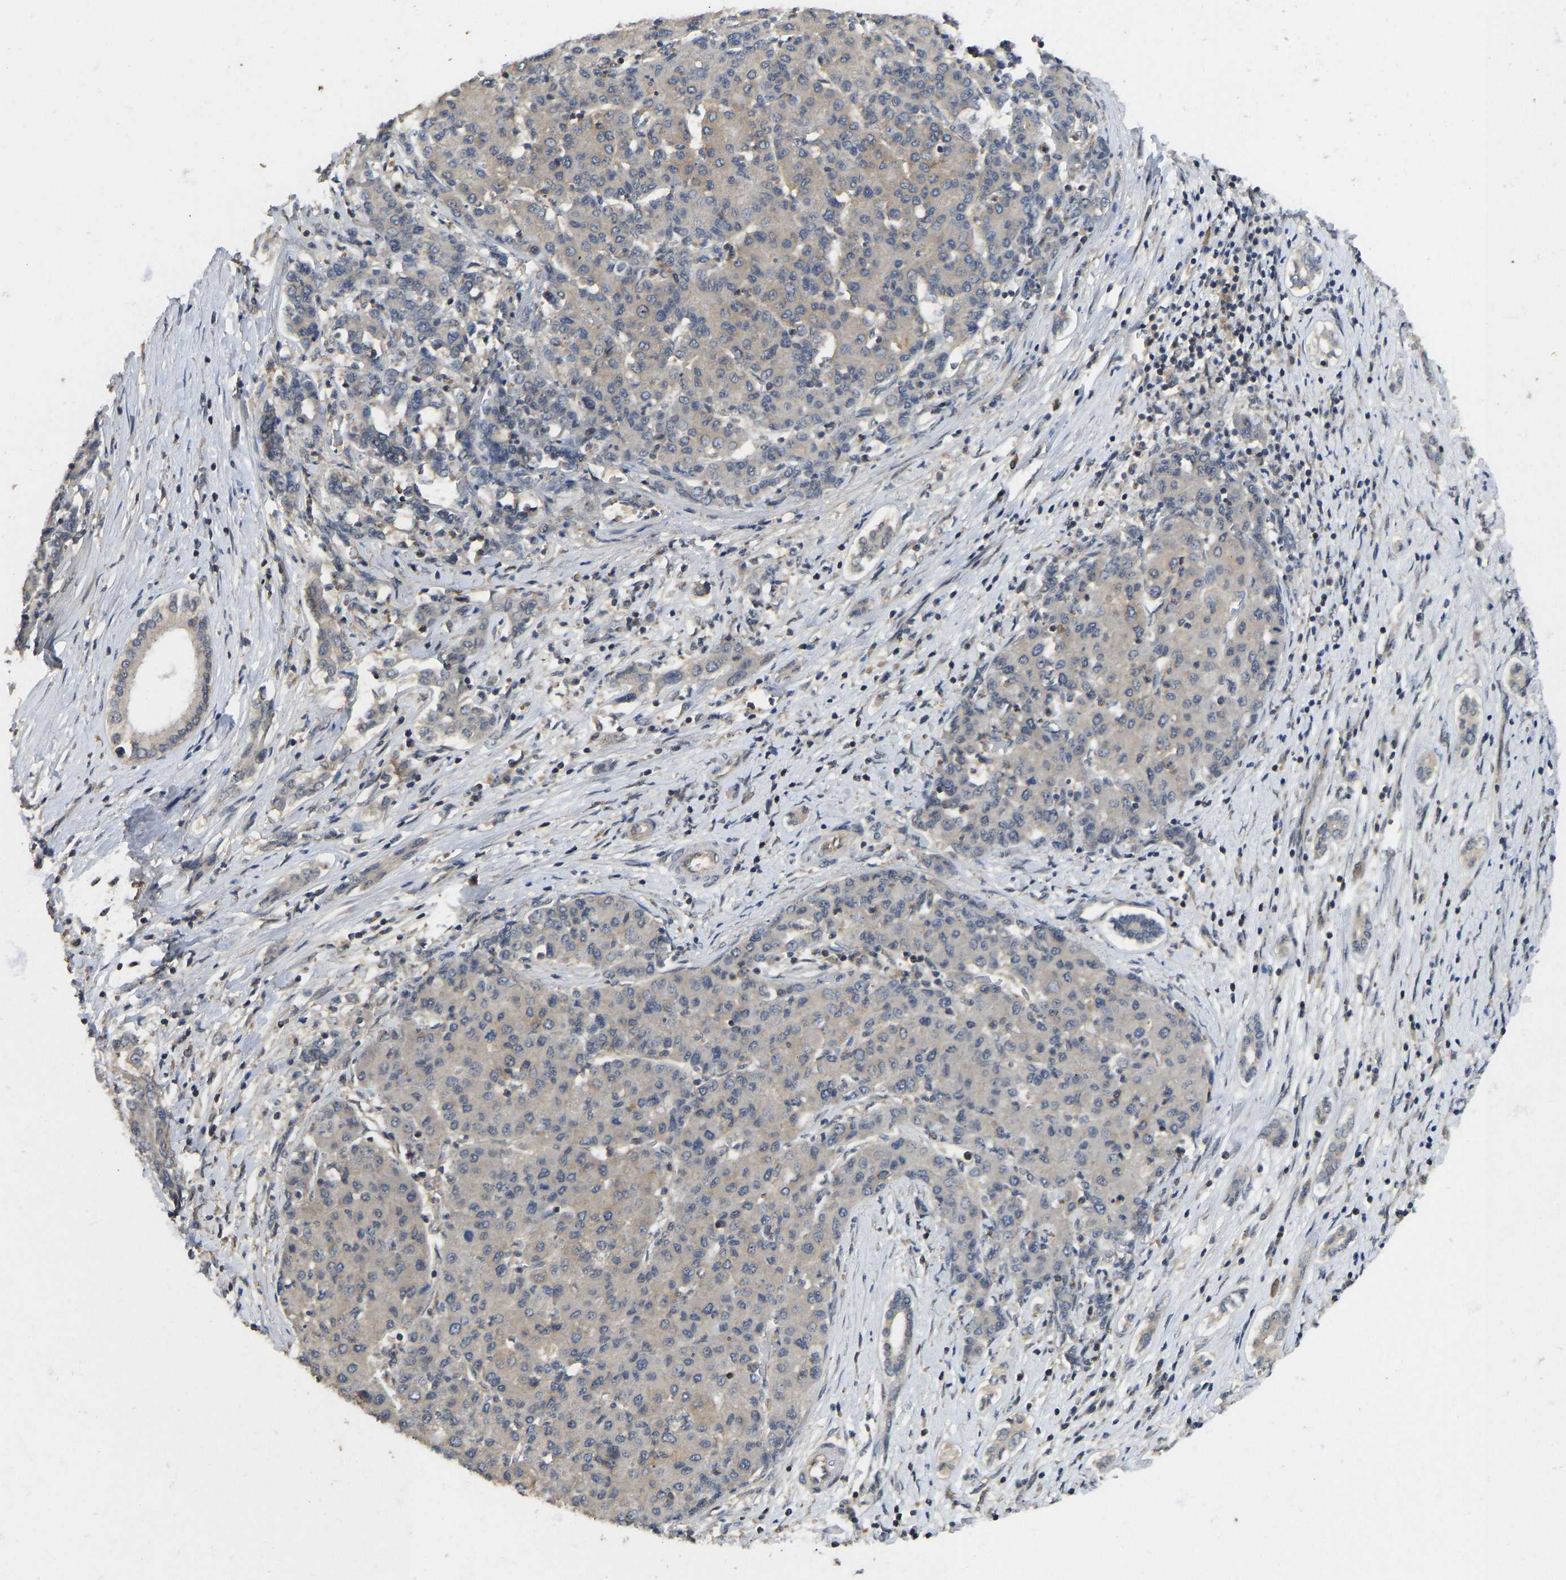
{"staining": {"intensity": "weak", "quantity": "<25%", "location": "cytoplasmic/membranous"}, "tissue": "liver cancer", "cell_type": "Tumor cells", "image_type": "cancer", "snomed": [{"axis": "morphology", "description": "Carcinoma, Hepatocellular, NOS"}, {"axis": "topography", "description": "Liver"}], "caption": "Liver hepatocellular carcinoma was stained to show a protein in brown. There is no significant expression in tumor cells. The staining is performed using DAB brown chromogen with nuclei counter-stained in using hematoxylin.", "gene": "NDRG3", "patient": {"sex": "male", "age": 65}}